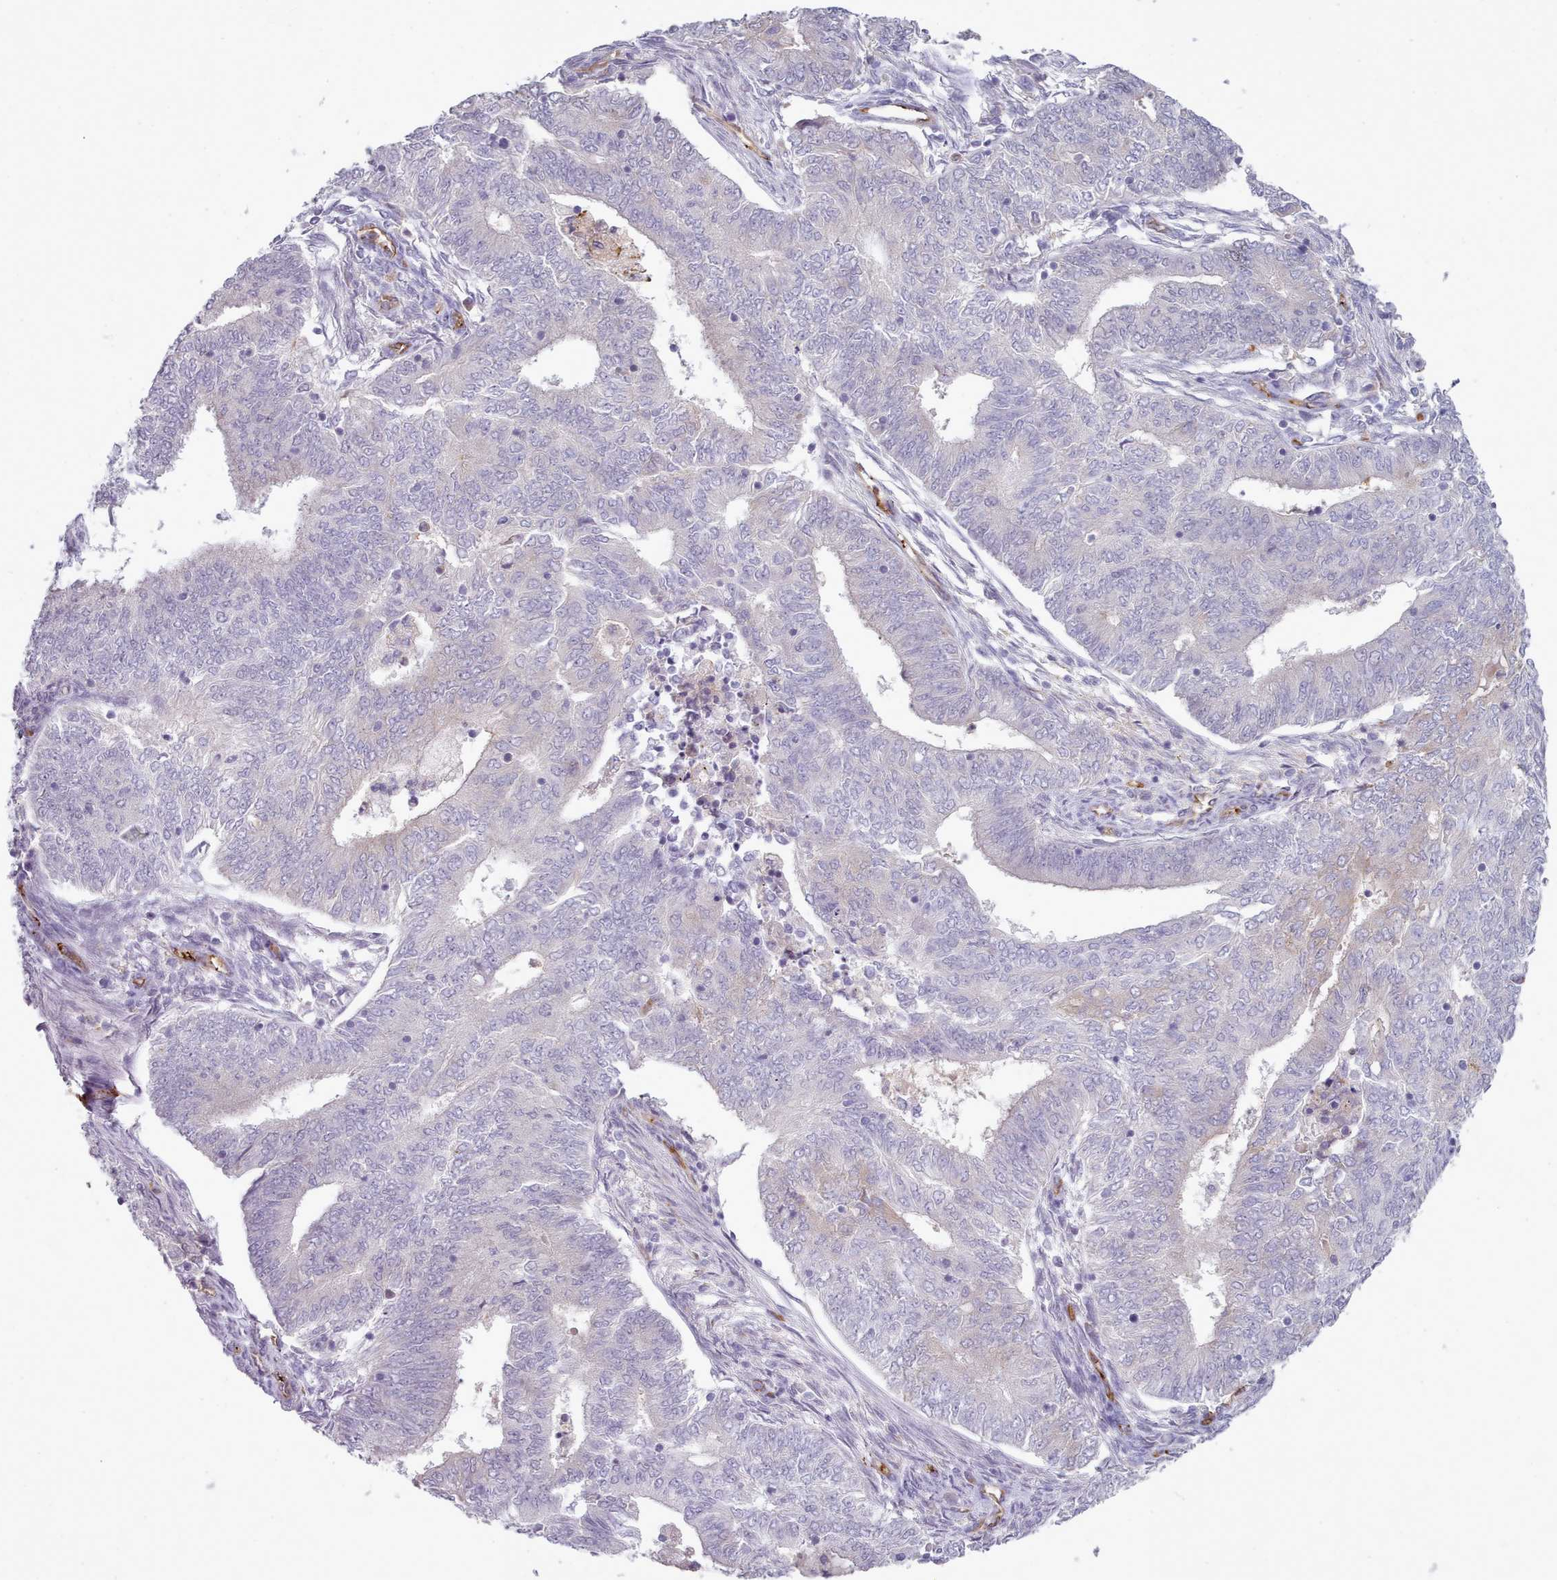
{"staining": {"intensity": "negative", "quantity": "none", "location": "none"}, "tissue": "endometrial cancer", "cell_type": "Tumor cells", "image_type": "cancer", "snomed": [{"axis": "morphology", "description": "Adenocarcinoma, NOS"}, {"axis": "topography", "description": "Endometrium"}], "caption": "Tumor cells are negative for protein expression in human endometrial adenocarcinoma. (Immunohistochemistry, brightfield microscopy, high magnification).", "gene": "CD300LF", "patient": {"sex": "female", "age": 62}}